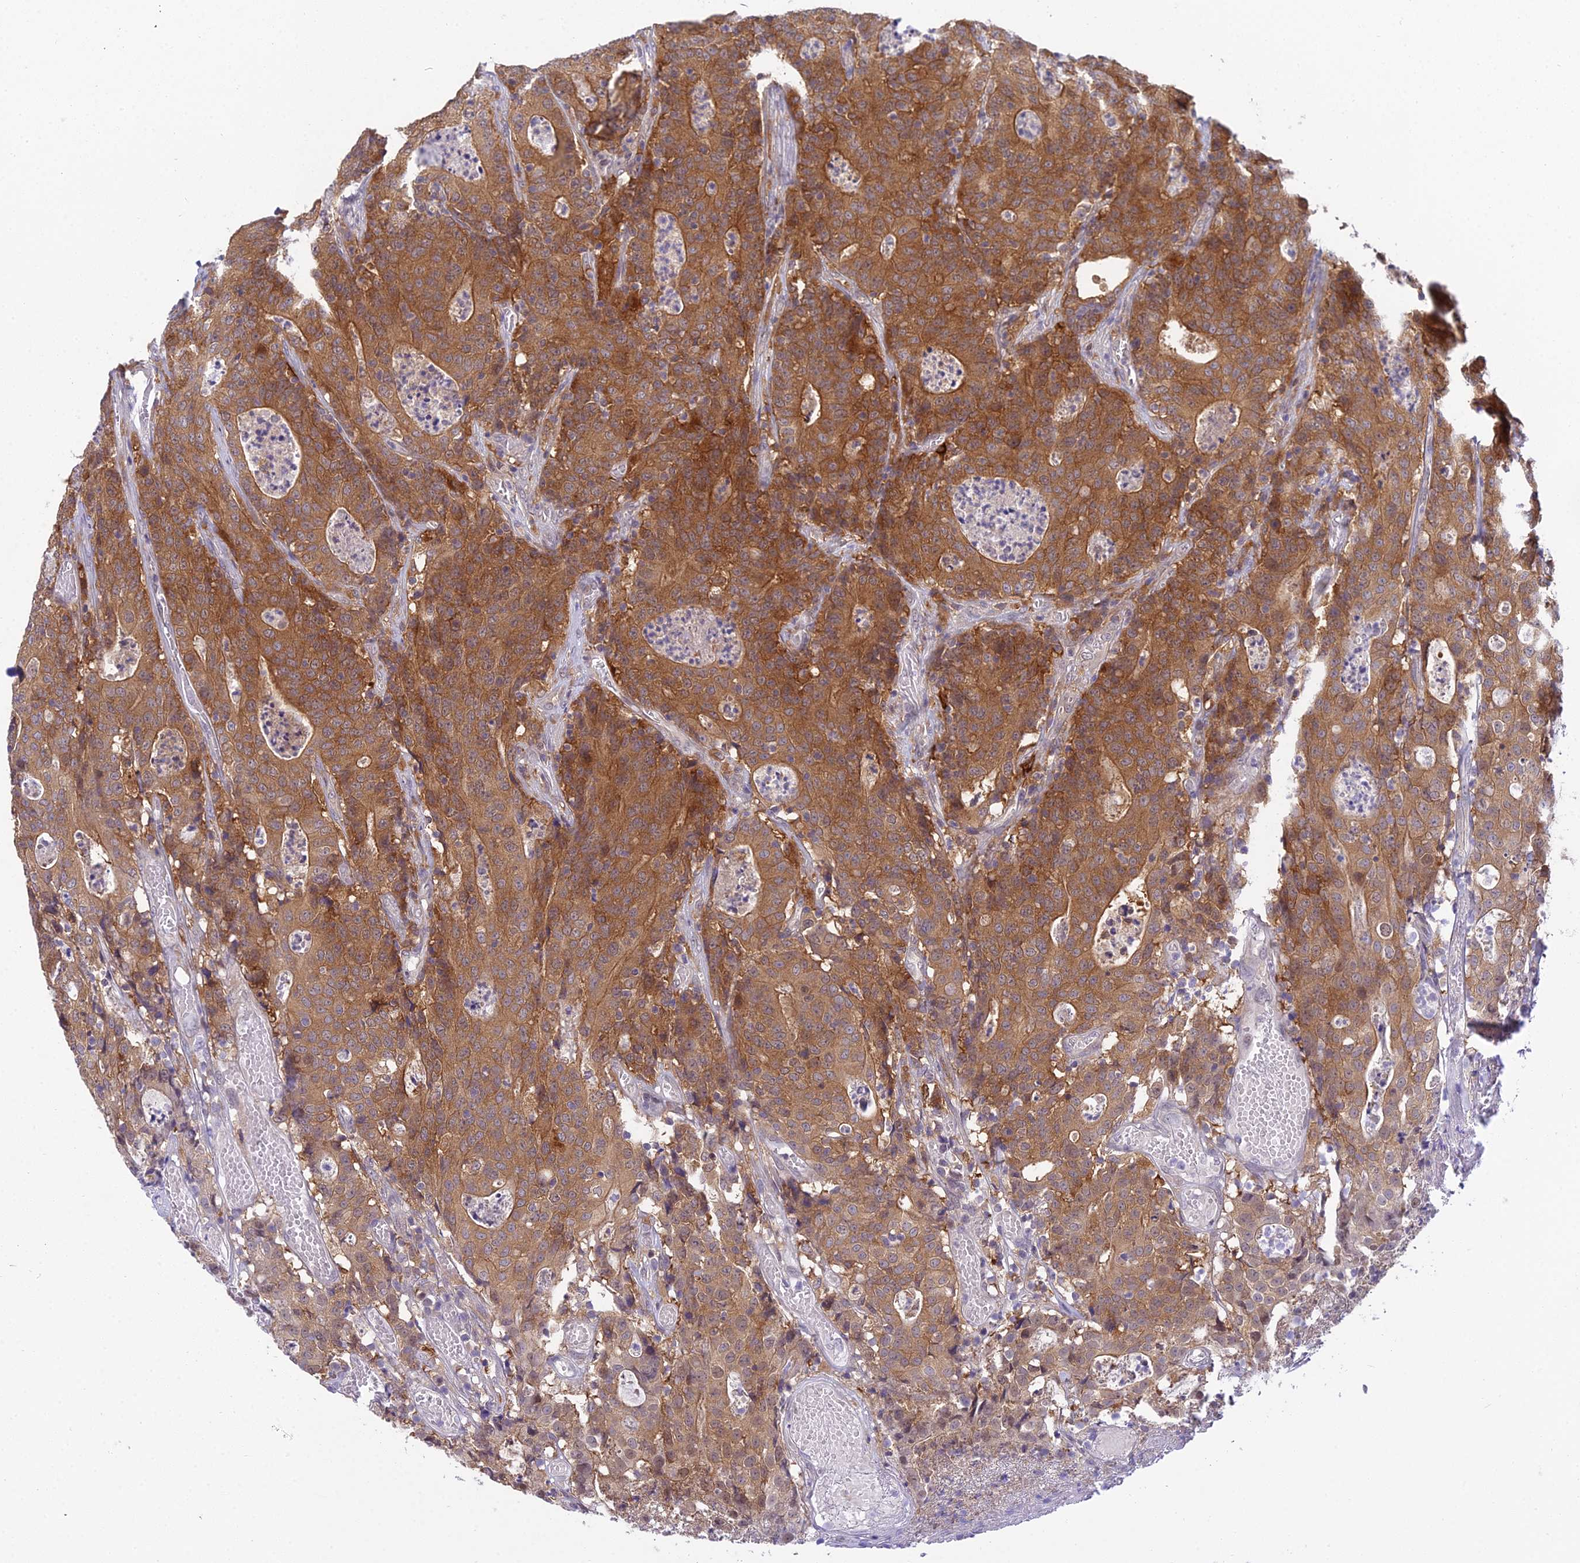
{"staining": {"intensity": "moderate", "quantity": ">75%", "location": "cytoplasmic/membranous"}, "tissue": "colorectal cancer", "cell_type": "Tumor cells", "image_type": "cancer", "snomed": [{"axis": "morphology", "description": "Adenocarcinoma, NOS"}, {"axis": "topography", "description": "Colon"}], "caption": "Immunohistochemistry histopathology image of neoplastic tissue: human colorectal cancer (adenocarcinoma) stained using IHC displays medium levels of moderate protein expression localized specifically in the cytoplasmic/membranous of tumor cells, appearing as a cytoplasmic/membranous brown color.", "gene": "UBE2G1", "patient": {"sex": "male", "age": 83}}